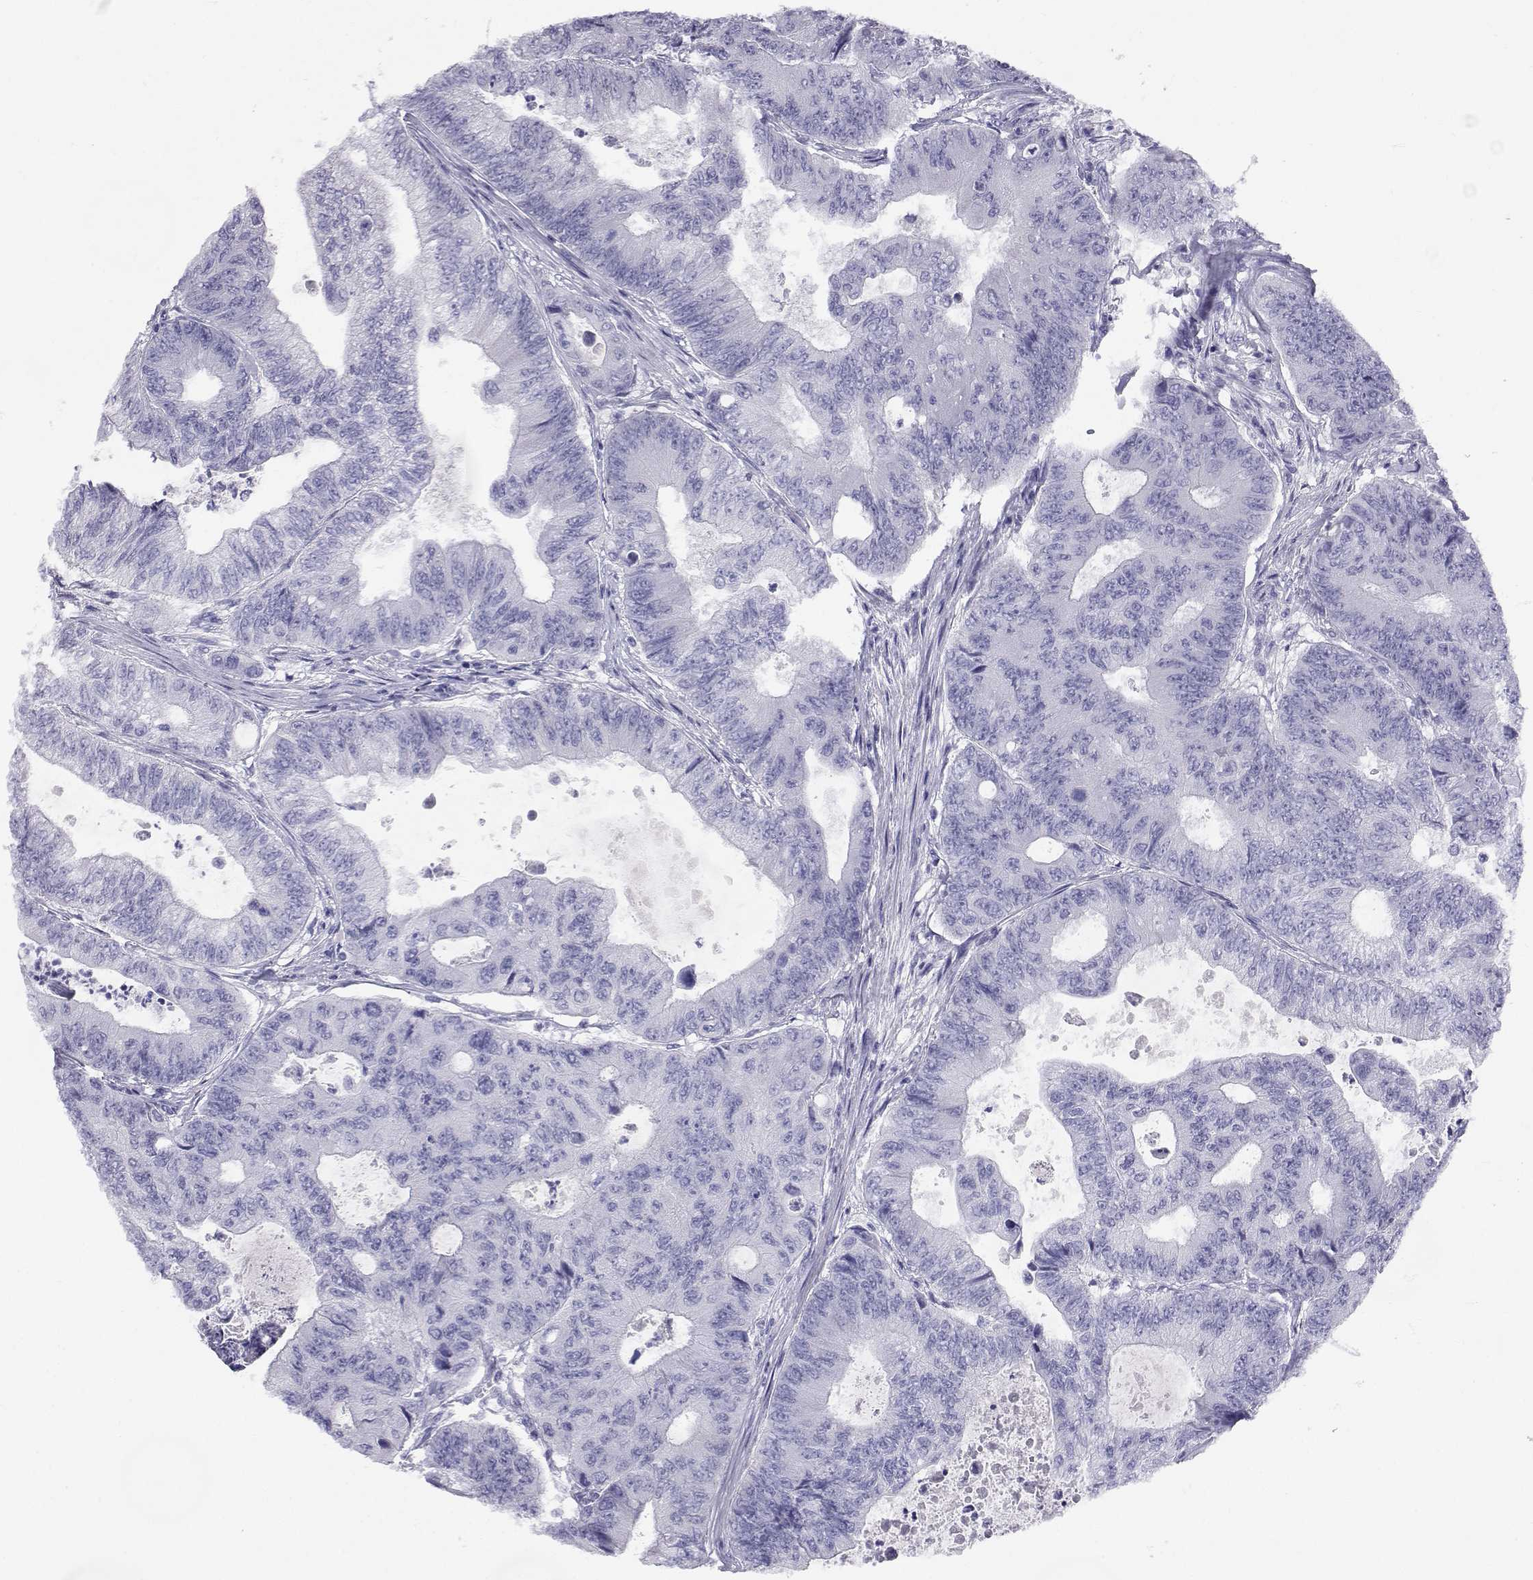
{"staining": {"intensity": "negative", "quantity": "none", "location": "none"}, "tissue": "colorectal cancer", "cell_type": "Tumor cells", "image_type": "cancer", "snomed": [{"axis": "morphology", "description": "Adenocarcinoma, NOS"}, {"axis": "topography", "description": "Colon"}], "caption": "This histopathology image is of colorectal cancer (adenocarcinoma) stained with immunohistochemistry to label a protein in brown with the nuclei are counter-stained blue. There is no staining in tumor cells.", "gene": "SLC6A3", "patient": {"sex": "female", "age": 48}}